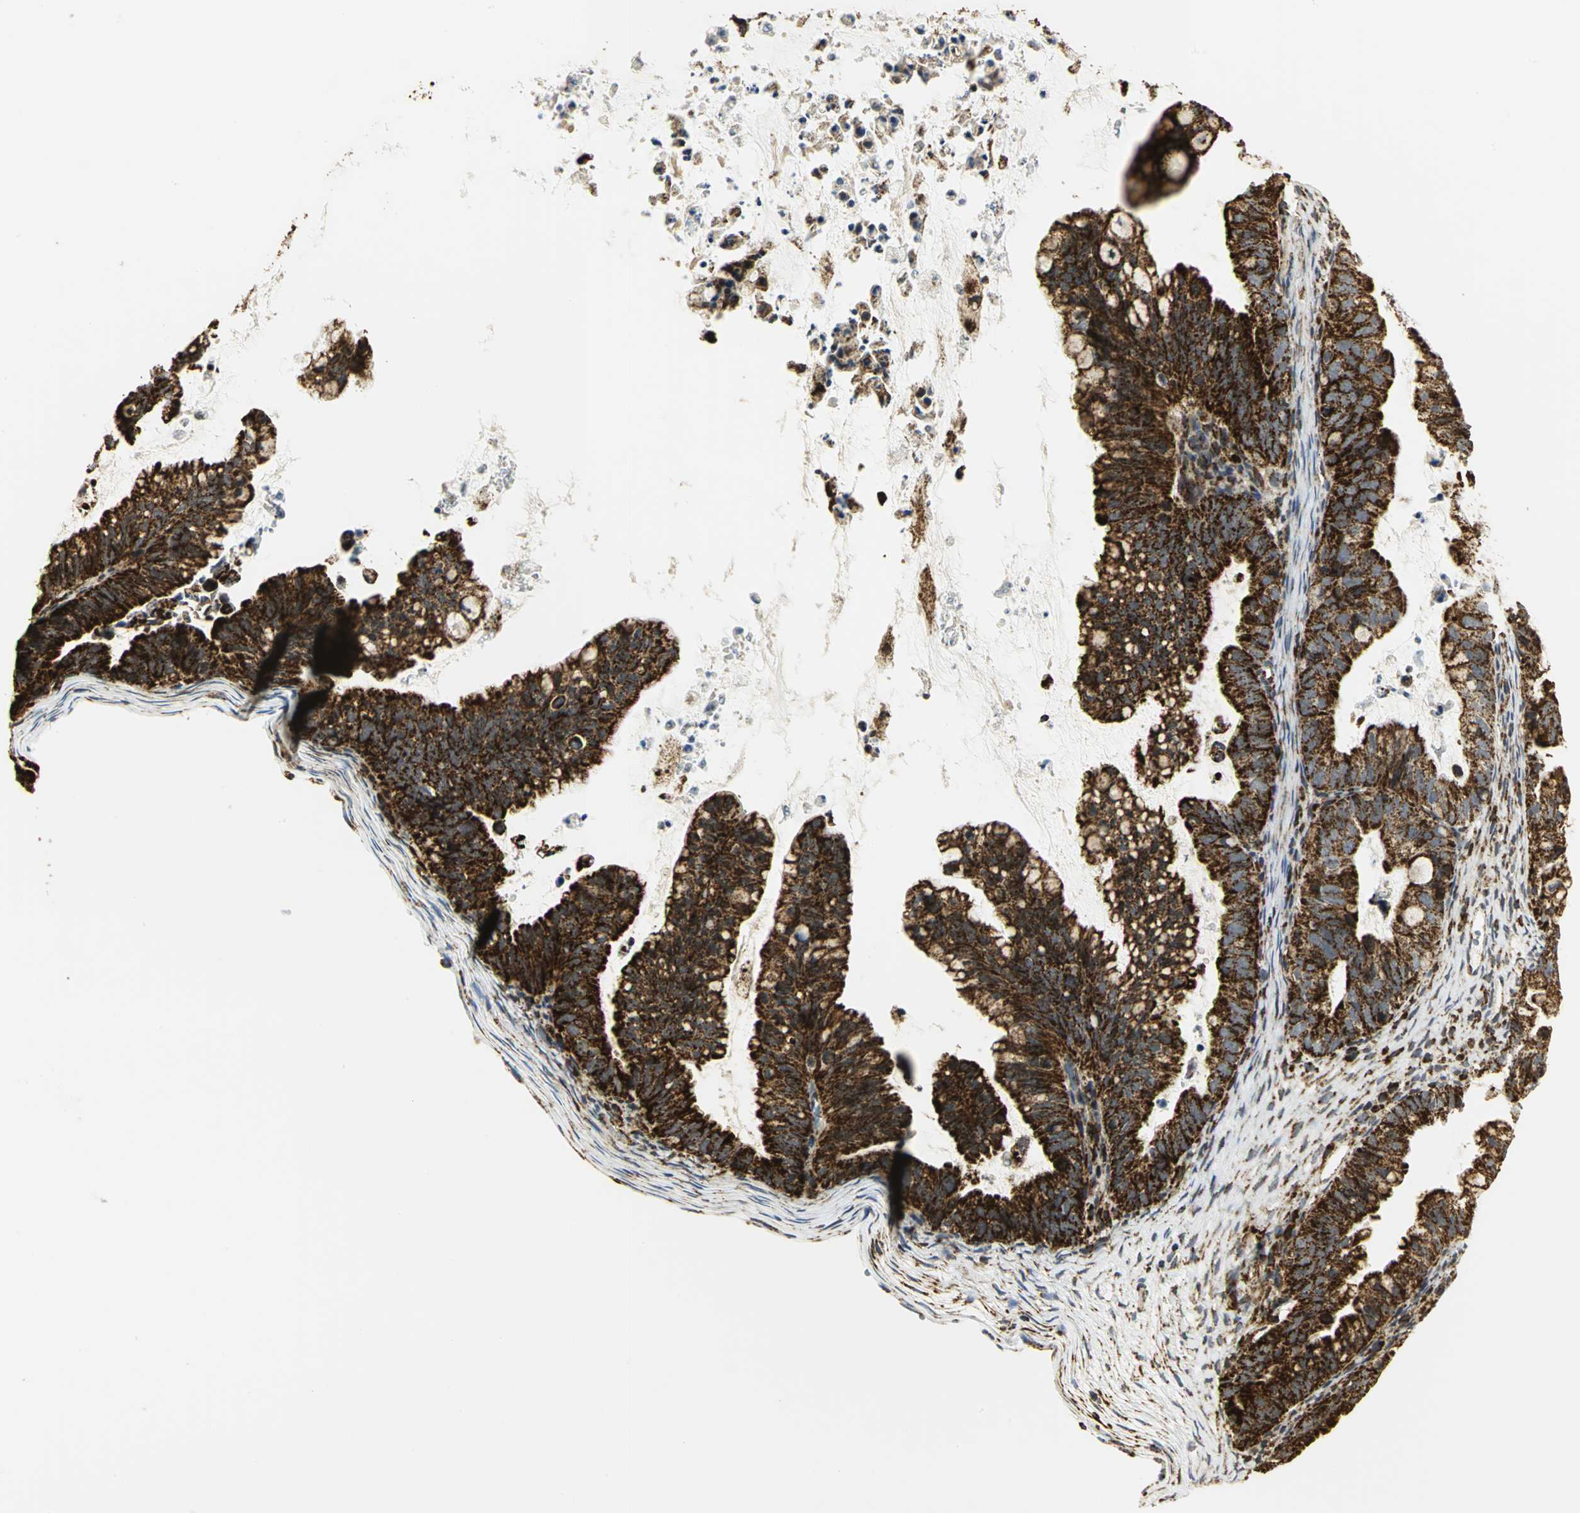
{"staining": {"intensity": "strong", "quantity": ">75%", "location": "cytoplasmic/membranous"}, "tissue": "ovarian cancer", "cell_type": "Tumor cells", "image_type": "cancer", "snomed": [{"axis": "morphology", "description": "Cystadenocarcinoma, mucinous, NOS"}, {"axis": "topography", "description": "Ovary"}], "caption": "Protein expression analysis of ovarian cancer shows strong cytoplasmic/membranous staining in approximately >75% of tumor cells.", "gene": "VDAC1", "patient": {"sex": "female", "age": 36}}